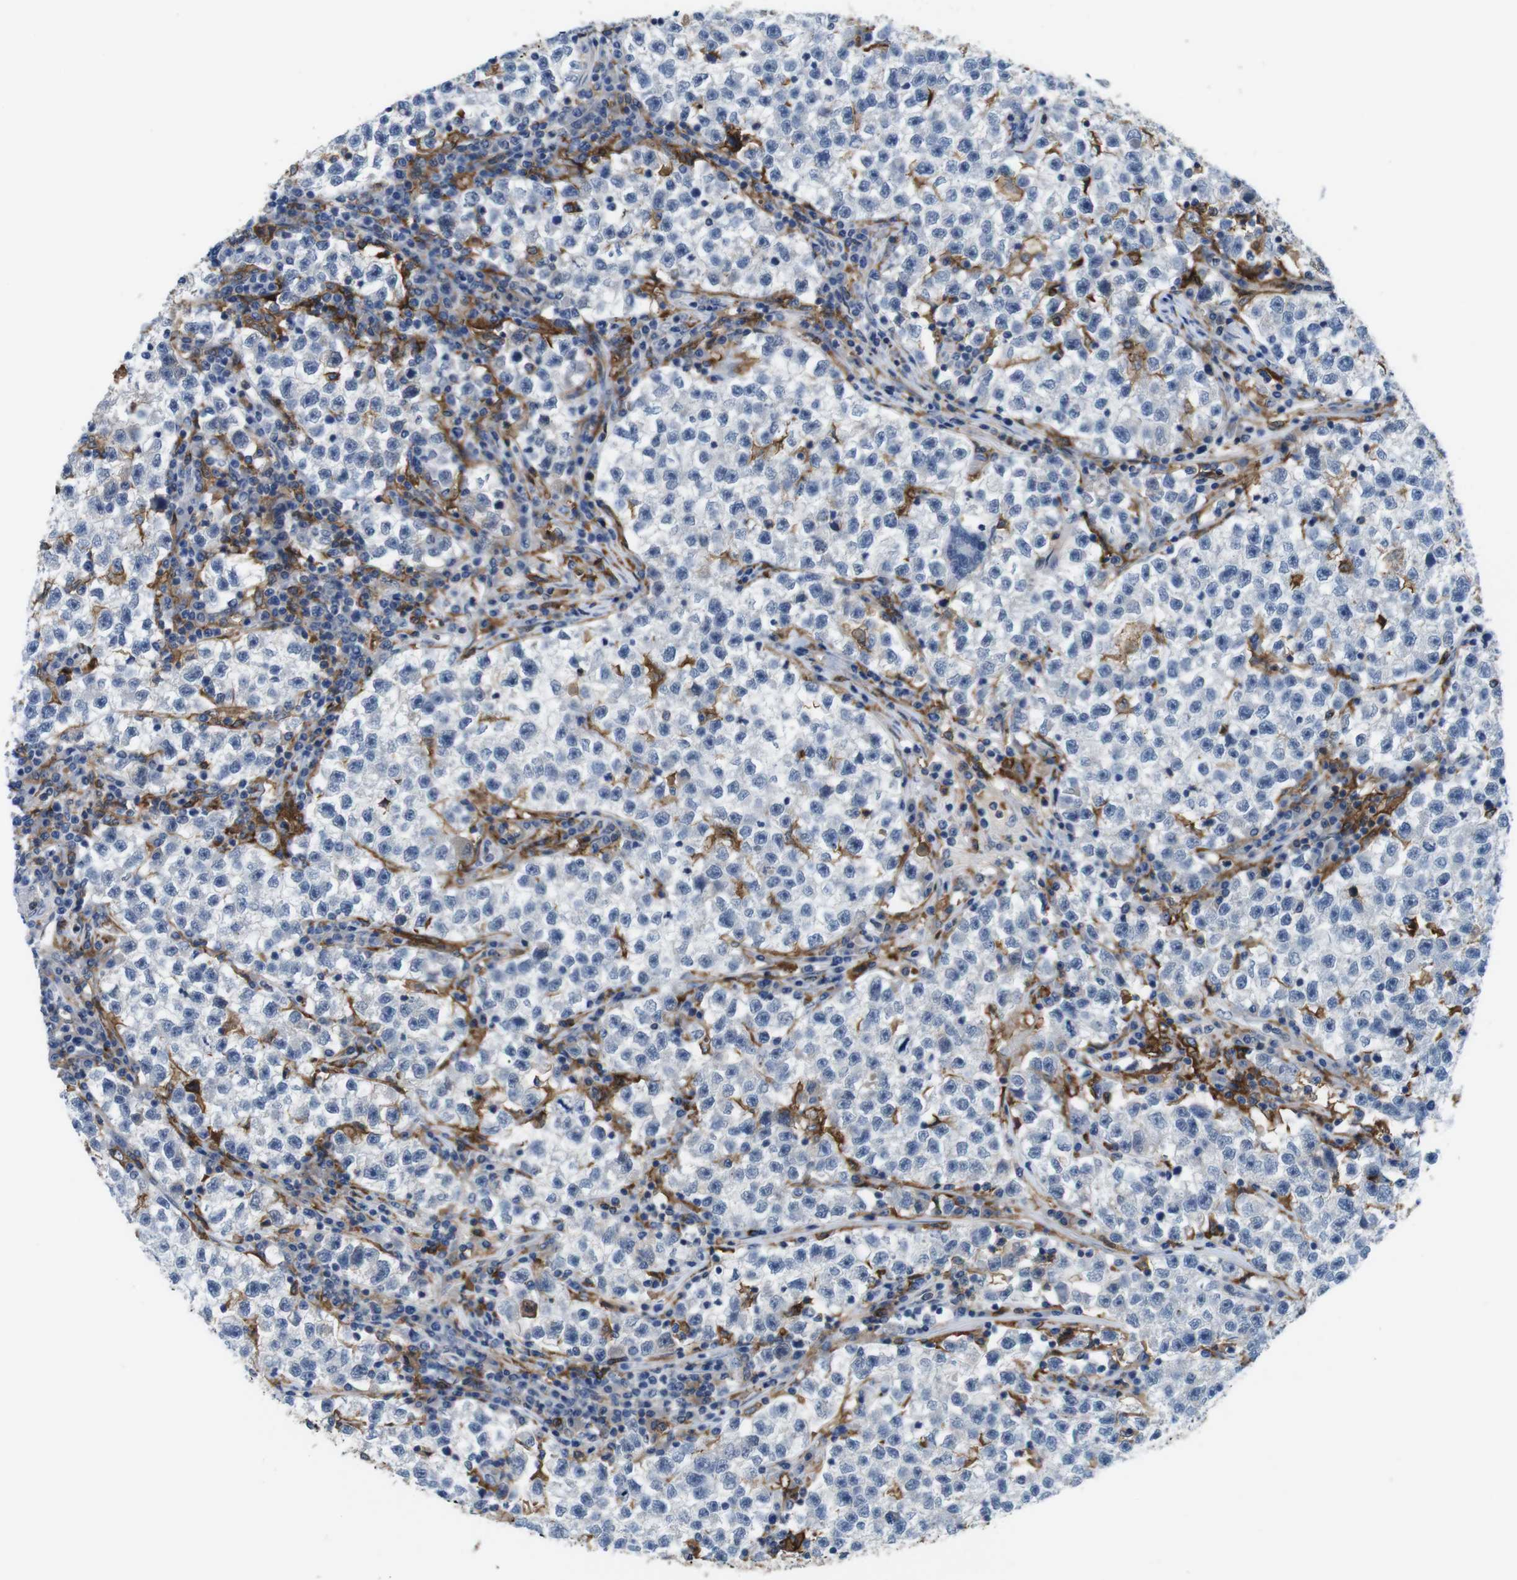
{"staining": {"intensity": "negative", "quantity": "none", "location": "none"}, "tissue": "testis cancer", "cell_type": "Tumor cells", "image_type": "cancer", "snomed": [{"axis": "morphology", "description": "Seminoma, NOS"}, {"axis": "topography", "description": "Testis"}], "caption": "Immunohistochemistry (IHC) of testis cancer (seminoma) displays no staining in tumor cells. (Brightfield microscopy of DAB IHC at high magnification).", "gene": "CD300C", "patient": {"sex": "male", "age": 22}}